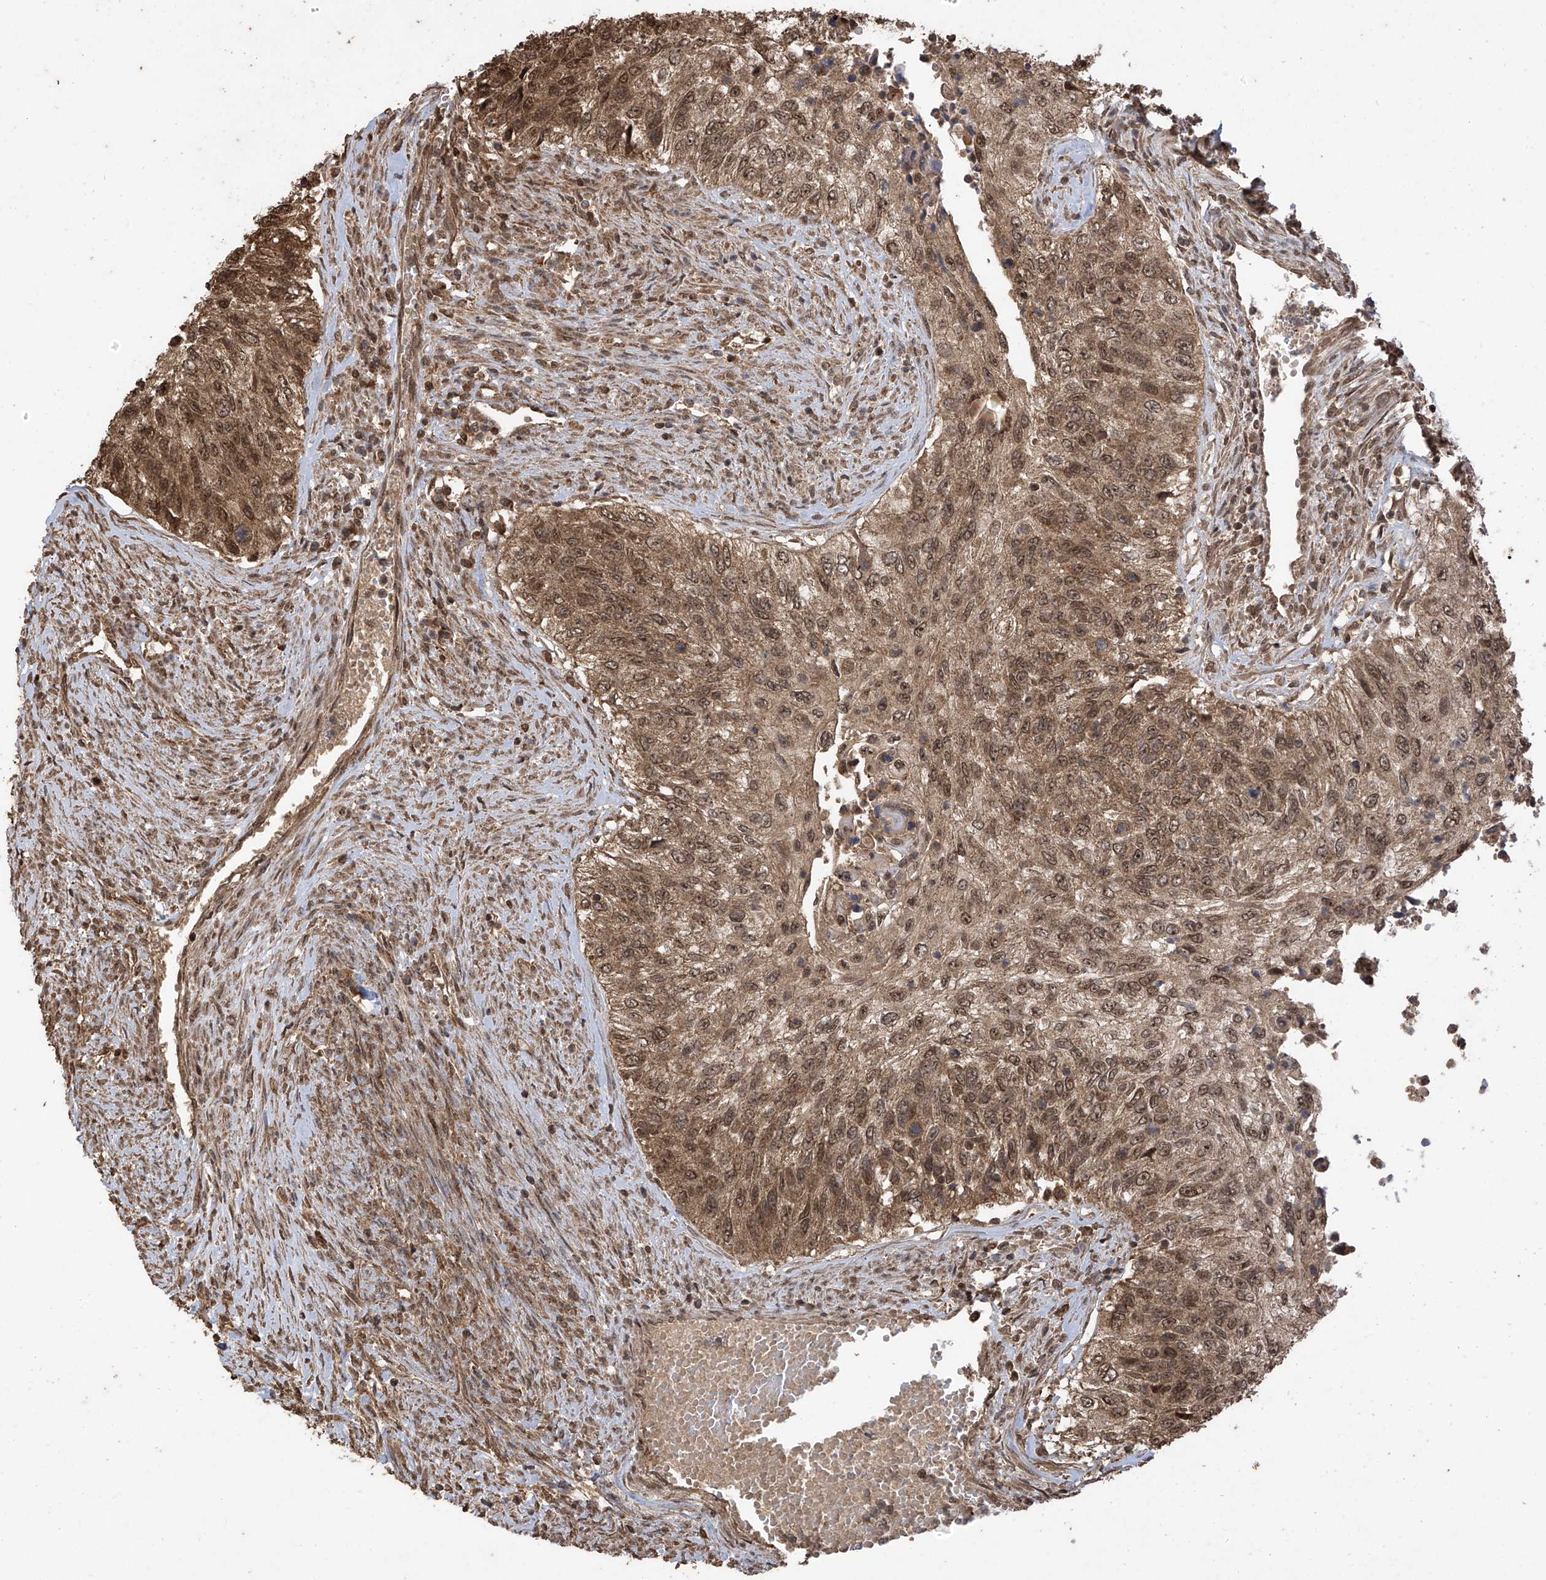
{"staining": {"intensity": "moderate", "quantity": ">75%", "location": "cytoplasmic/membranous,nuclear"}, "tissue": "urothelial cancer", "cell_type": "Tumor cells", "image_type": "cancer", "snomed": [{"axis": "morphology", "description": "Urothelial carcinoma, High grade"}, {"axis": "topography", "description": "Urinary bladder"}], "caption": "Immunohistochemical staining of human urothelial cancer exhibits medium levels of moderate cytoplasmic/membranous and nuclear staining in approximately >75% of tumor cells.", "gene": "PNPT1", "patient": {"sex": "female", "age": 60}}